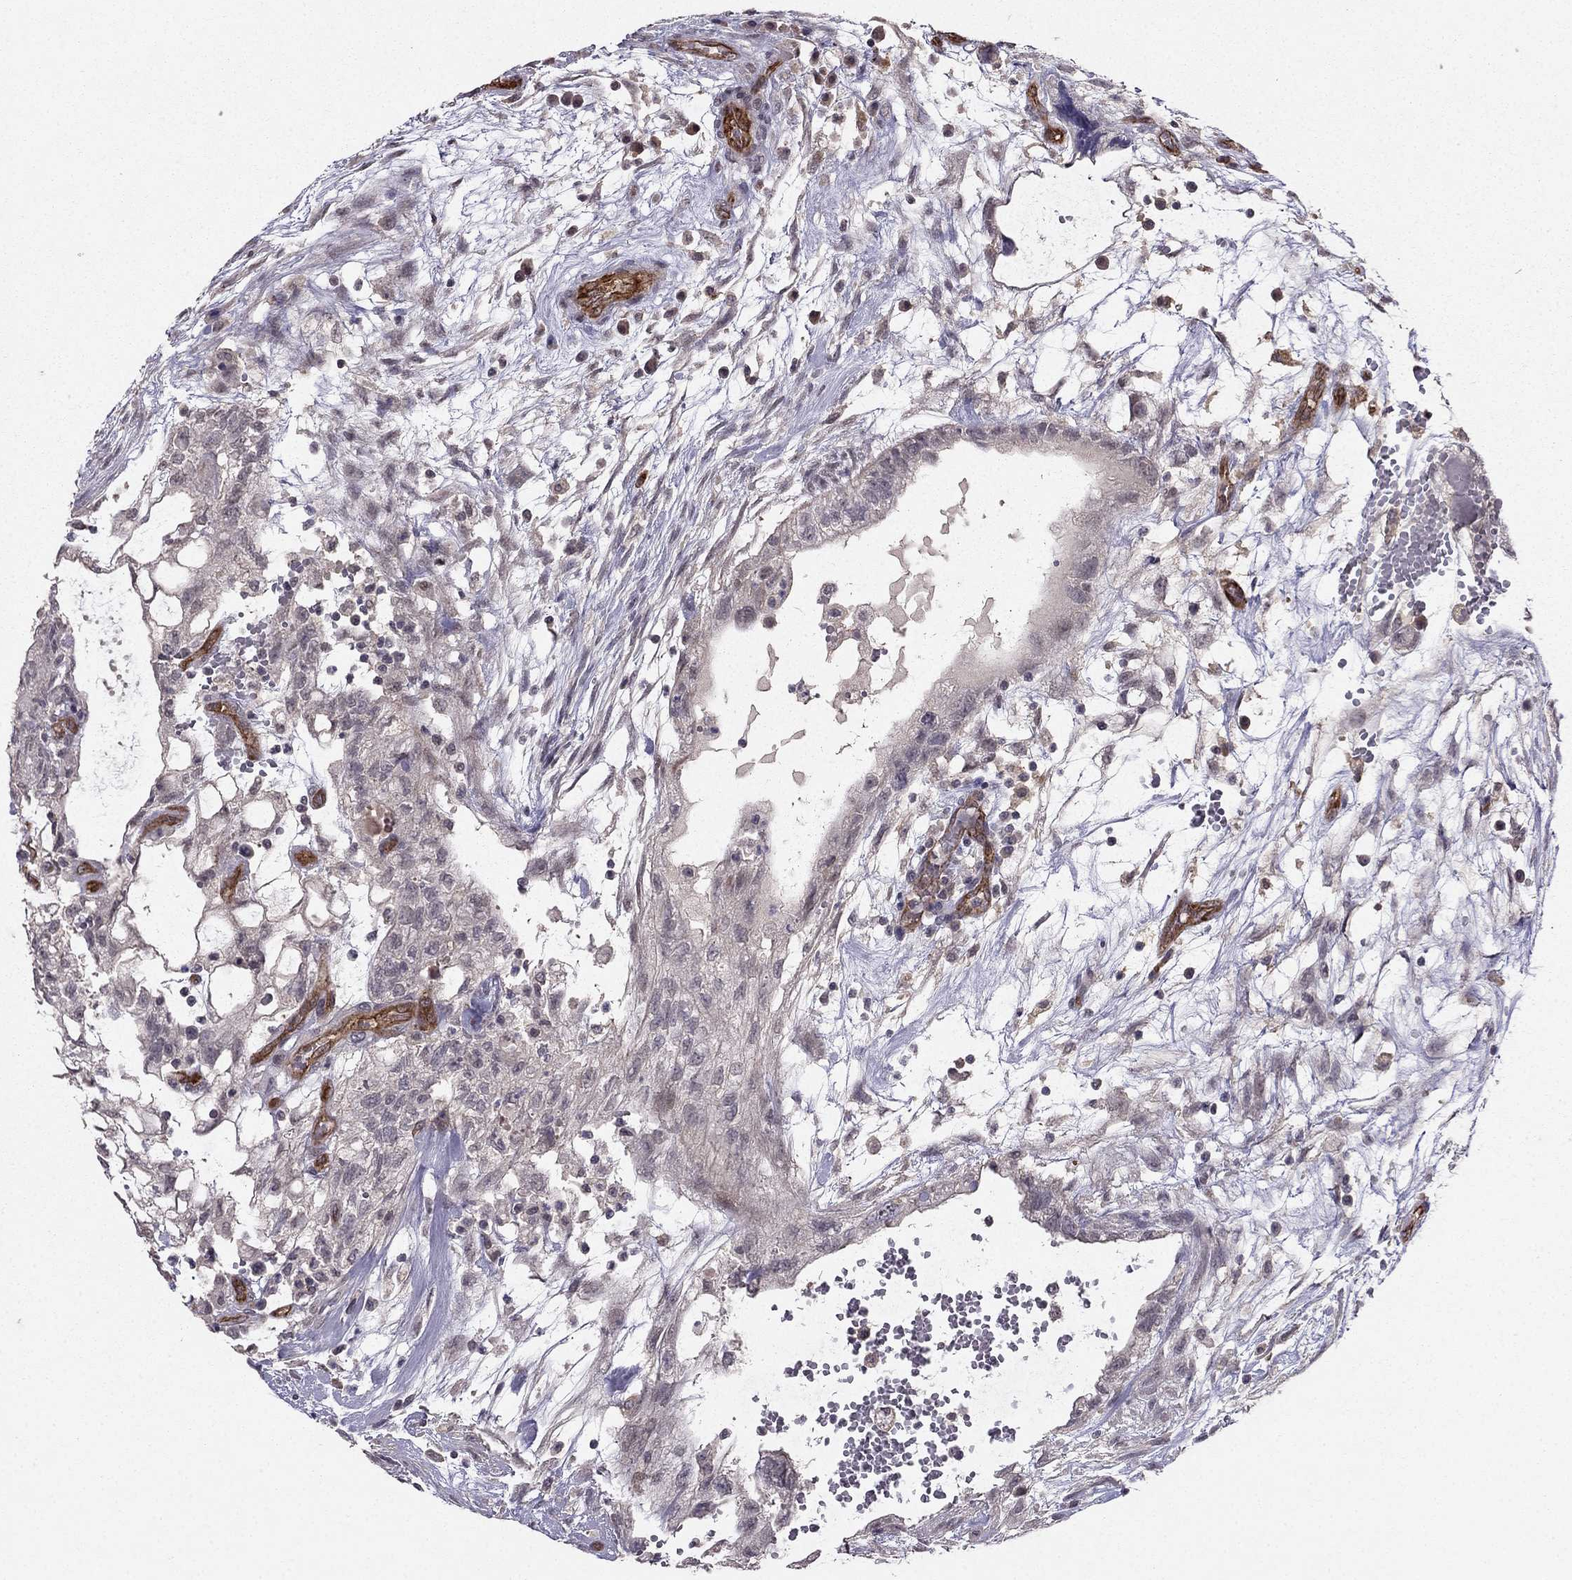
{"staining": {"intensity": "negative", "quantity": "none", "location": "none"}, "tissue": "testis cancer", "cell_type": "Tumor cells", "image_type": "cancer", "snomed": [{"axis": "morphology", "description": "Normal tissue, NOS"}, {"axis": "morphology", "description": "Carcinoma, Embryonal, NOS"}, {"axis": "topography", "description": "Testis"}, {"axis": "topography", "description": "Epididymis"}], "caption": "Immunohistochemistry photomicrograph of human testis cancer stained for a protein (brown), which demonstrates no positivity in tumor cells.", "gene": "RASIP1", "patient": {"sex": "male", "age": 32}}